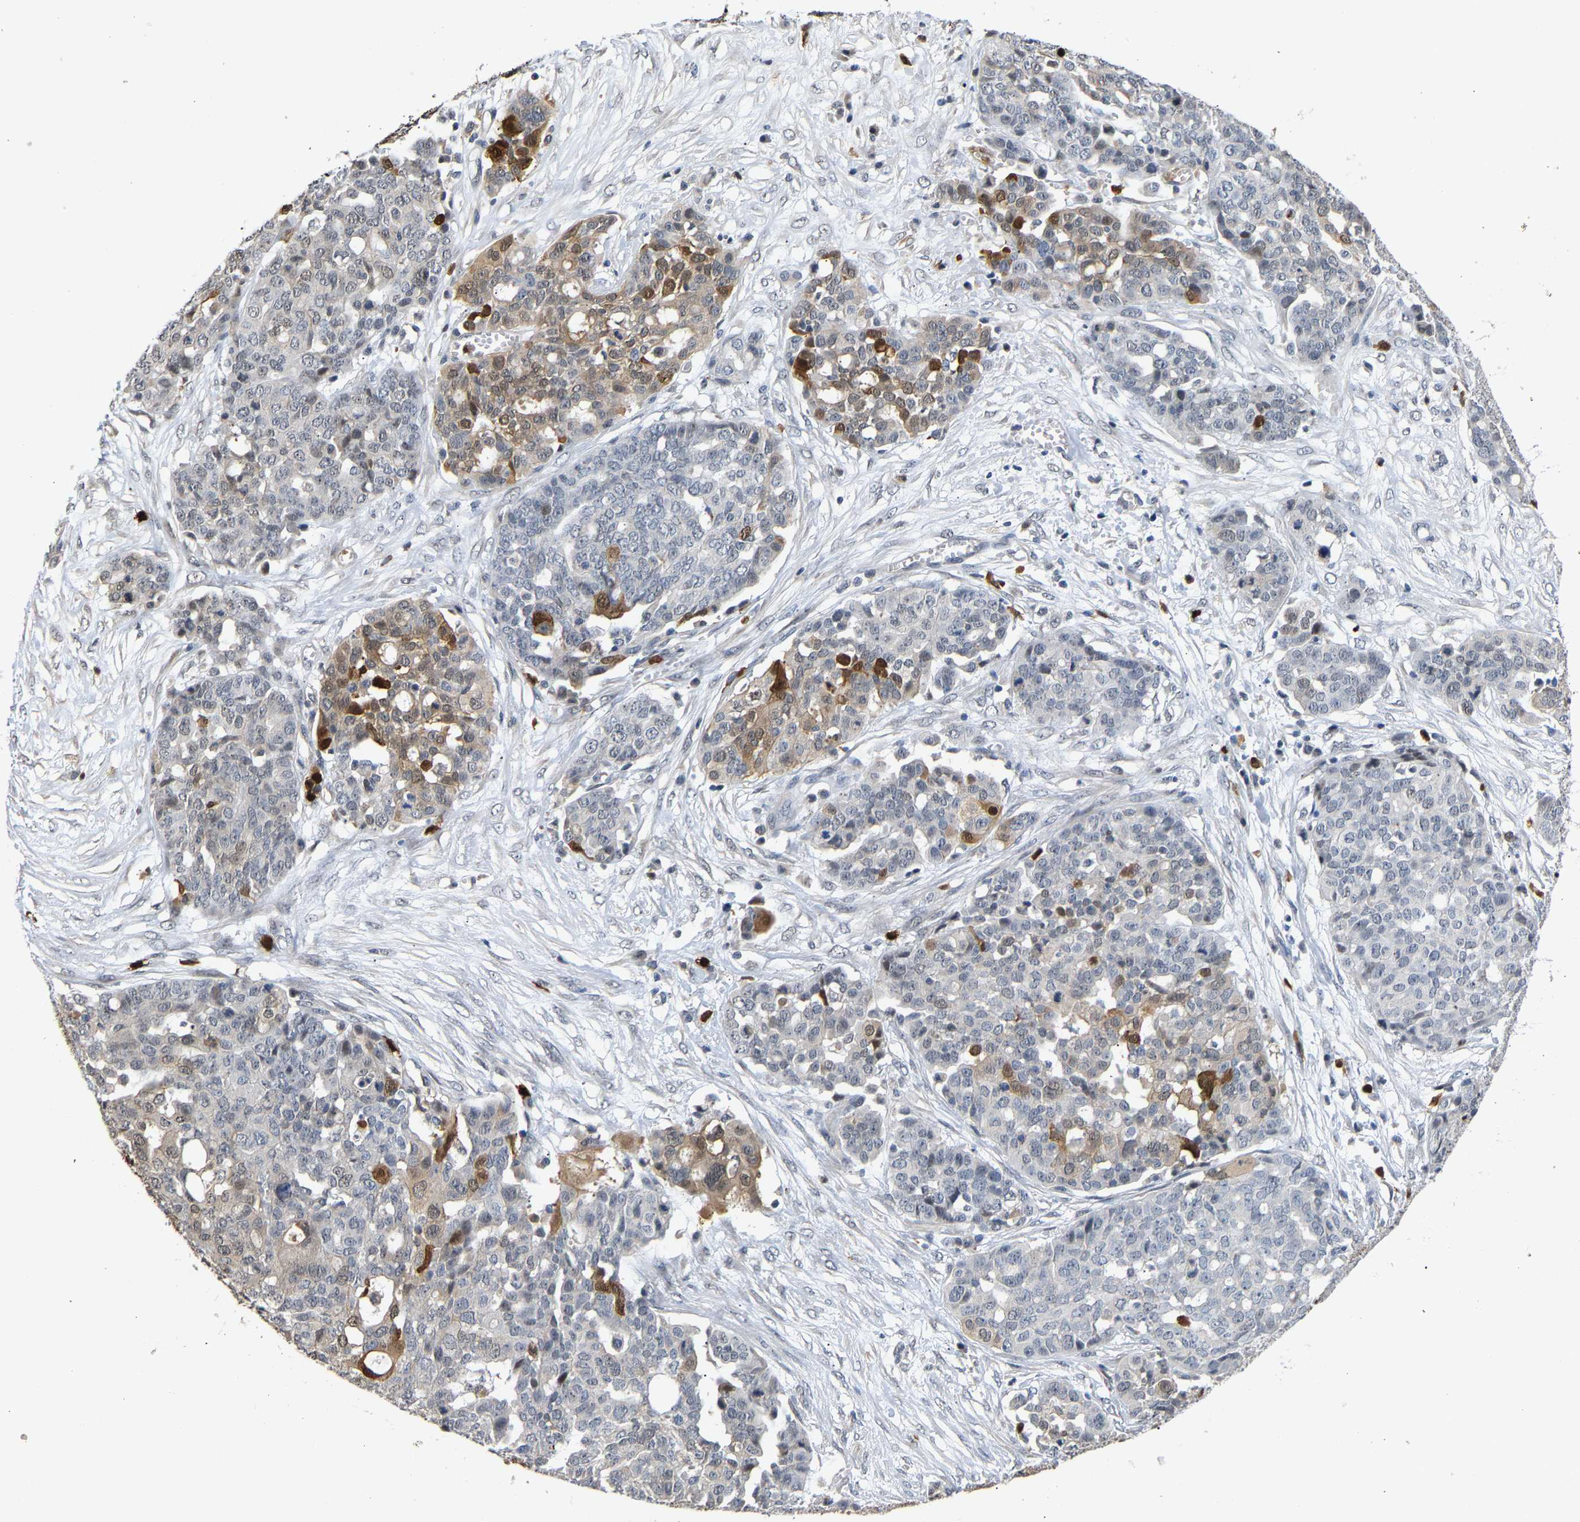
{"staining": {"intensity": "moderate", "quantity": "<25%", "location": "cytoplasmic/membranous,nuclear"}, "tissue": "ovarian cancer", "cell_type": "Tumor cells", "image_type": "cancer", "snomed": [{"axis": "morphology", "description": "Cystadenocarcinoma, serous, NOS"}, {"axis": "topography", "description": "Soft tissue"}, {"axis": "topography", "description": "Ovary"}], "caption": "The histopathology image demonstrates a brown stain indicating the presence of a protein in the cytoplasmic/membranous and nuclear of tumor cells in ovarian cancer.", "gene": "TDRD7", "patient": {"sex": "female", "age": 57}}